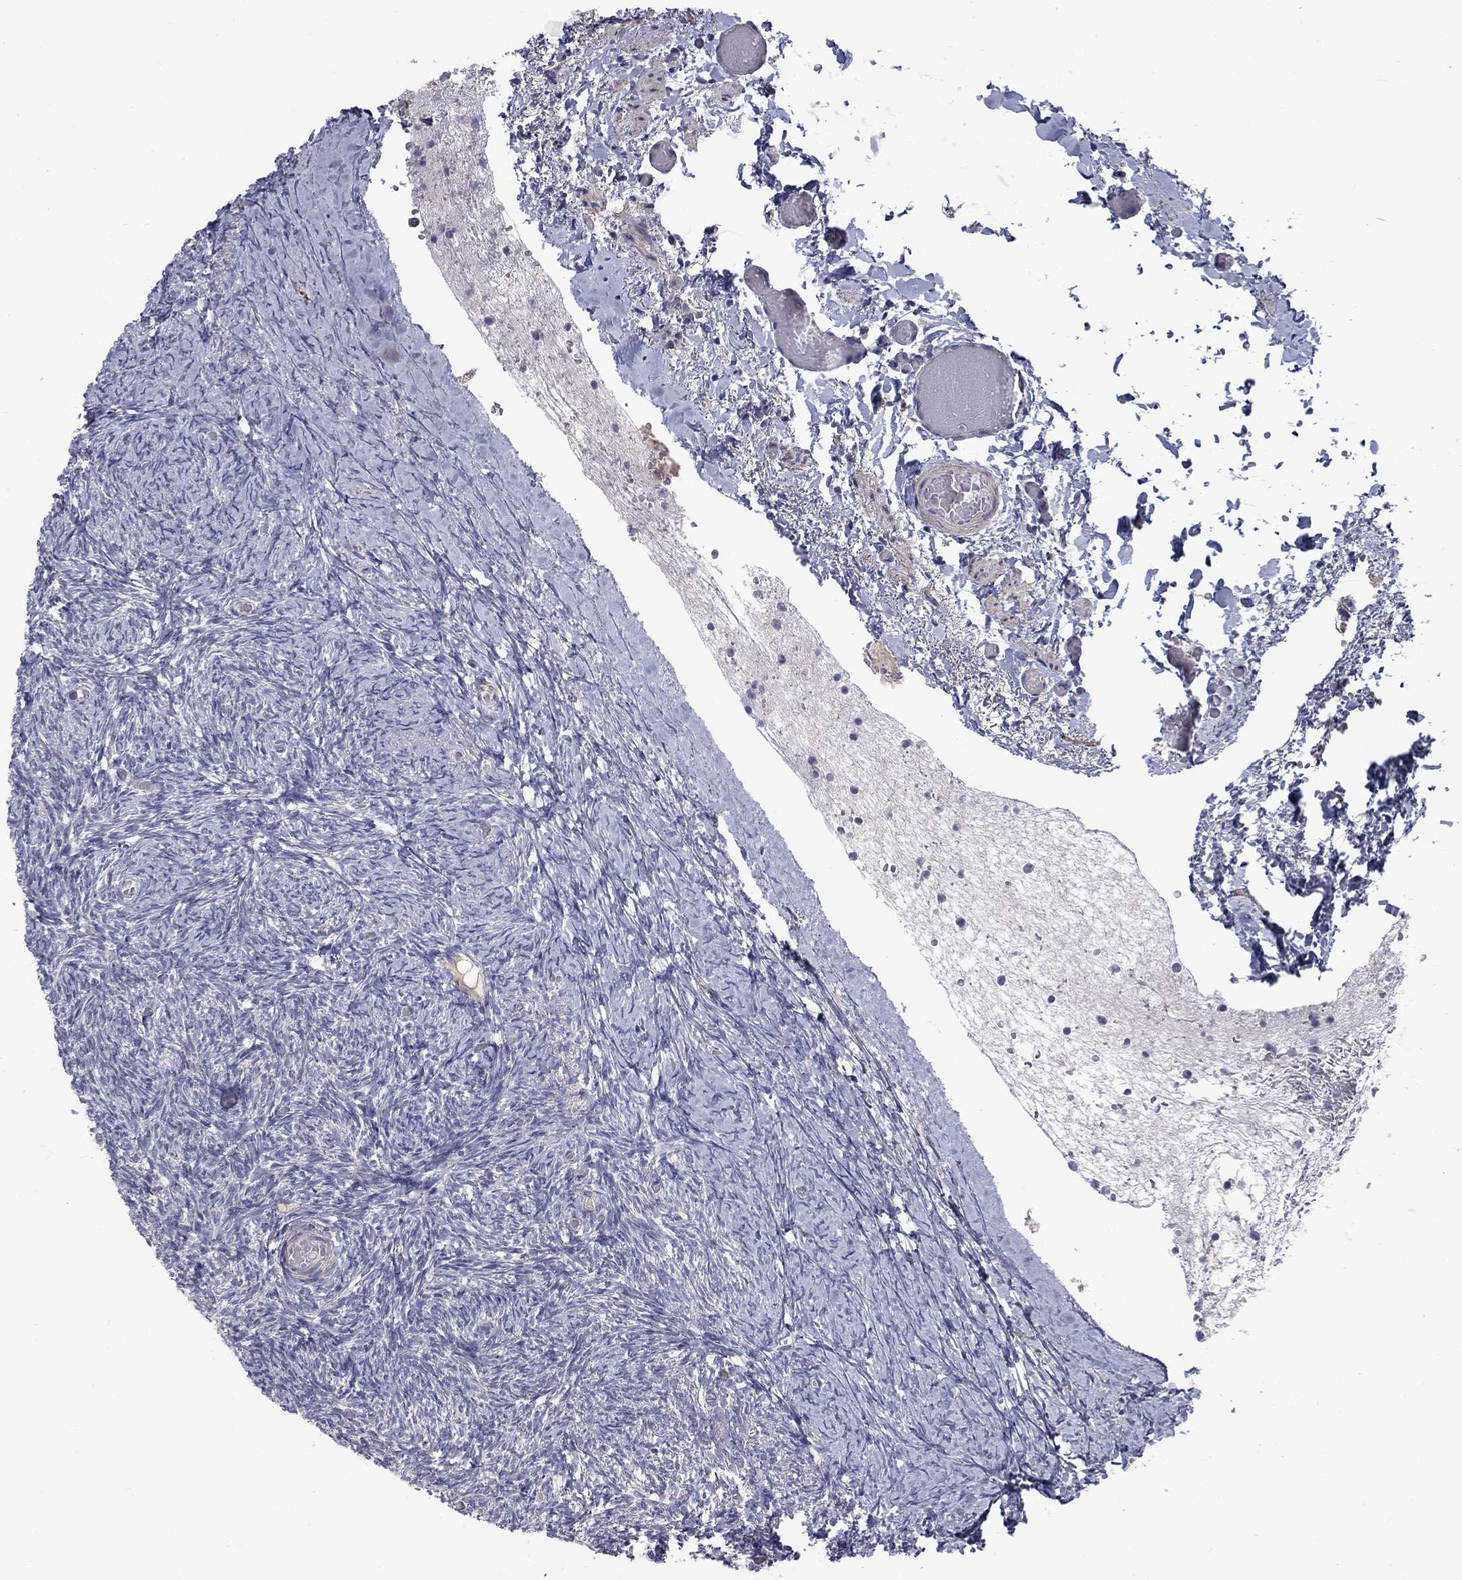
{"staining": {"intensity": "negative", "quantity": "none", "location": "none"}, "tissue": "ovary", "cell_type": "Follicle cells", "image_type": "normal", "snomed": [{"axis": "morphology", "description": "Normal tissue, NOS"}, {"axis": "topography", "description": "Ovary"}], "caption": "Immunohistochemistry of benign human ovary demonstrates no staining in follicle cells.", "gene": "SLC39A14", "patient": {"sex": "female", "age": 39}}